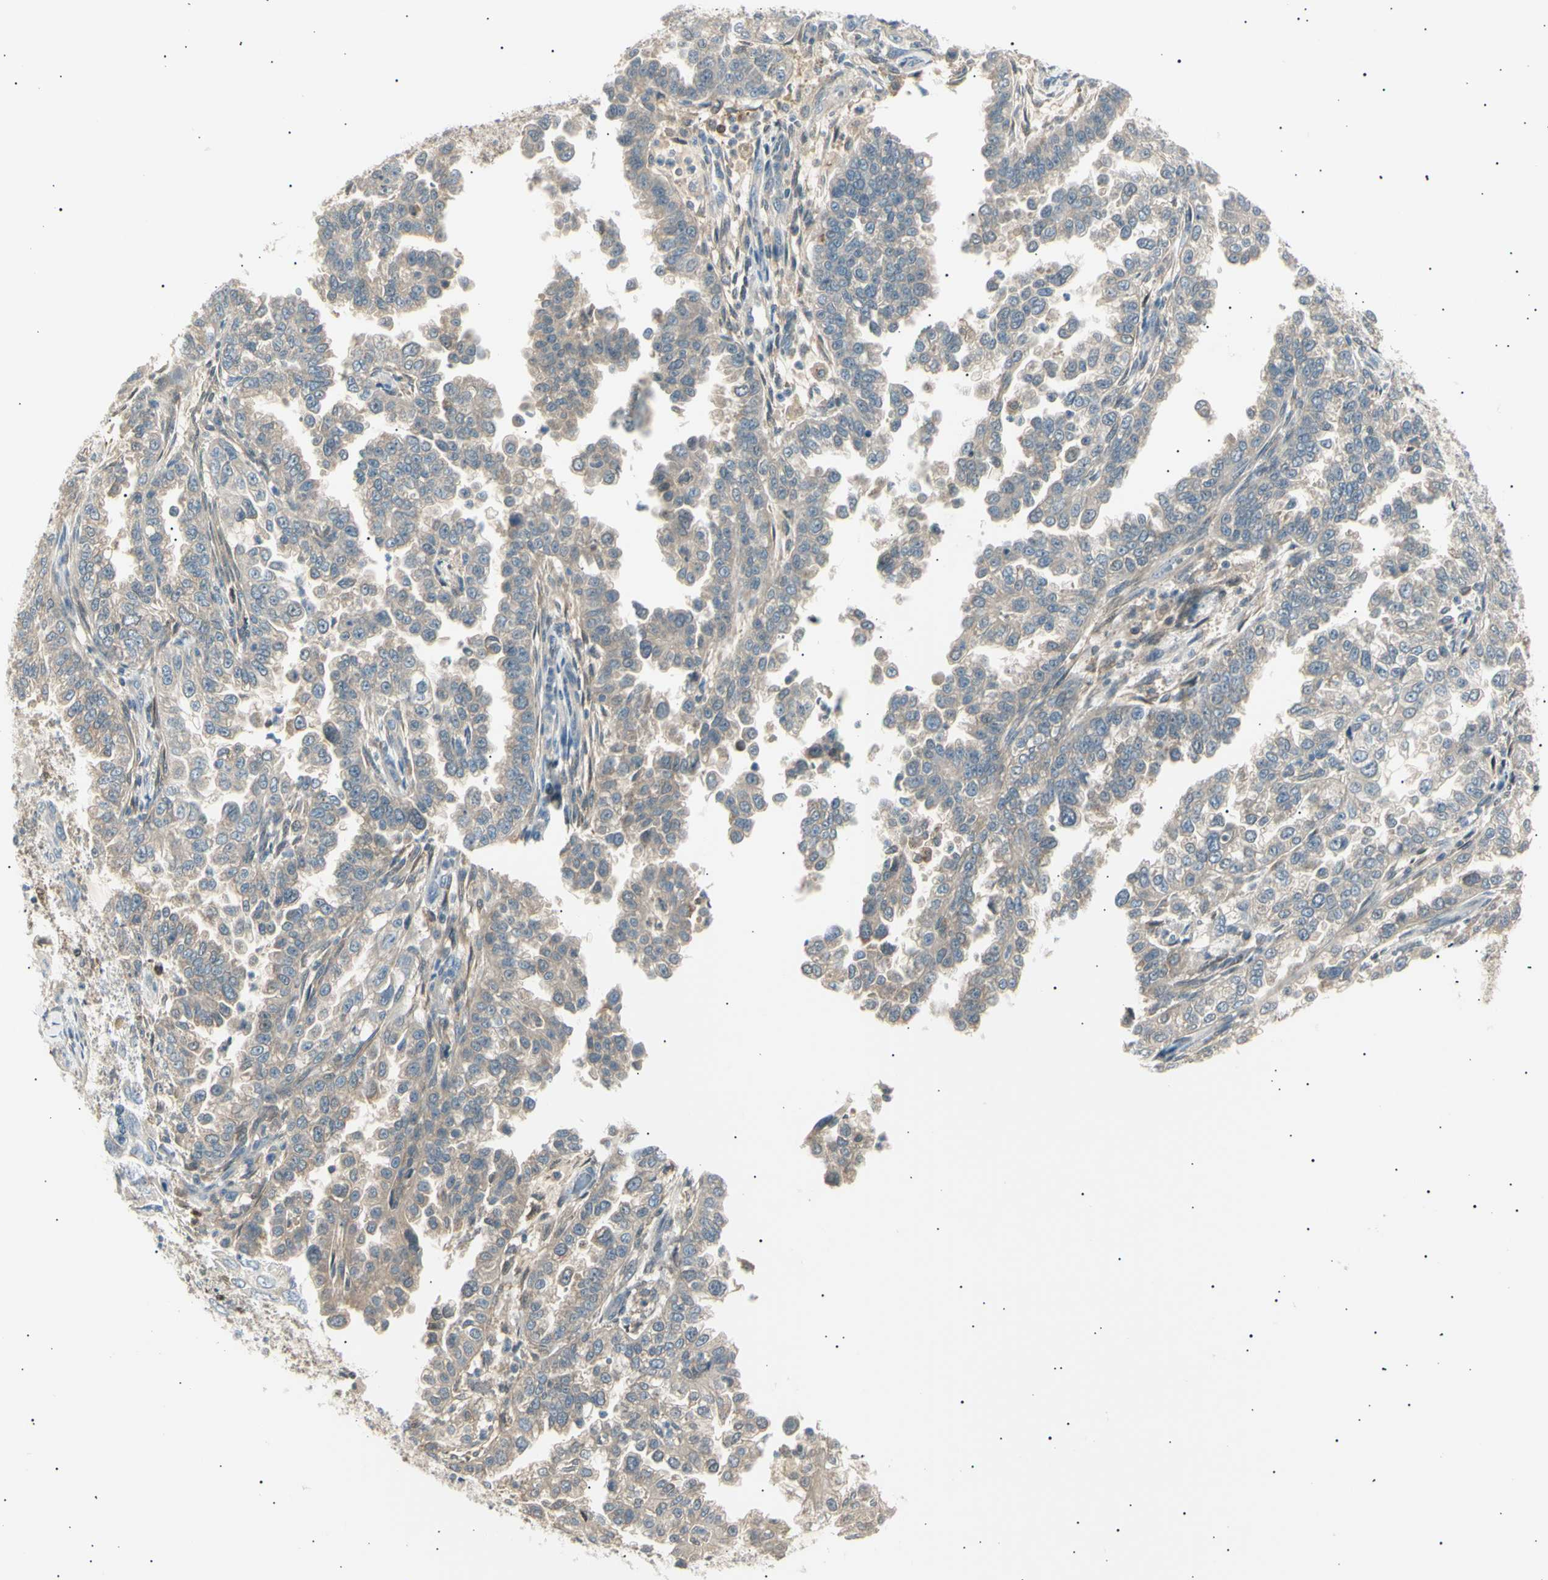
{"staining": {"intensity": "weak", "quantity": ">75%", "location": "cytoplasmic/membranous"}, "tissue": "endometrial cancer", "cell_type": "Tumor cells", "image_type": "cancer", "snomed": [{"axis": "morphology", "description": "Adenocarcinoma, NOS"}, {"axis": "topography", "description": "Endometrium"}], "caption": "Protein positivity by immunohistochemistry shows weak cytoplasmic/membranous expression in about >75% of tumor cells in endometrial cancer.", "gene": "LHPP", "patient": {"sex": "female", "age": 85}}